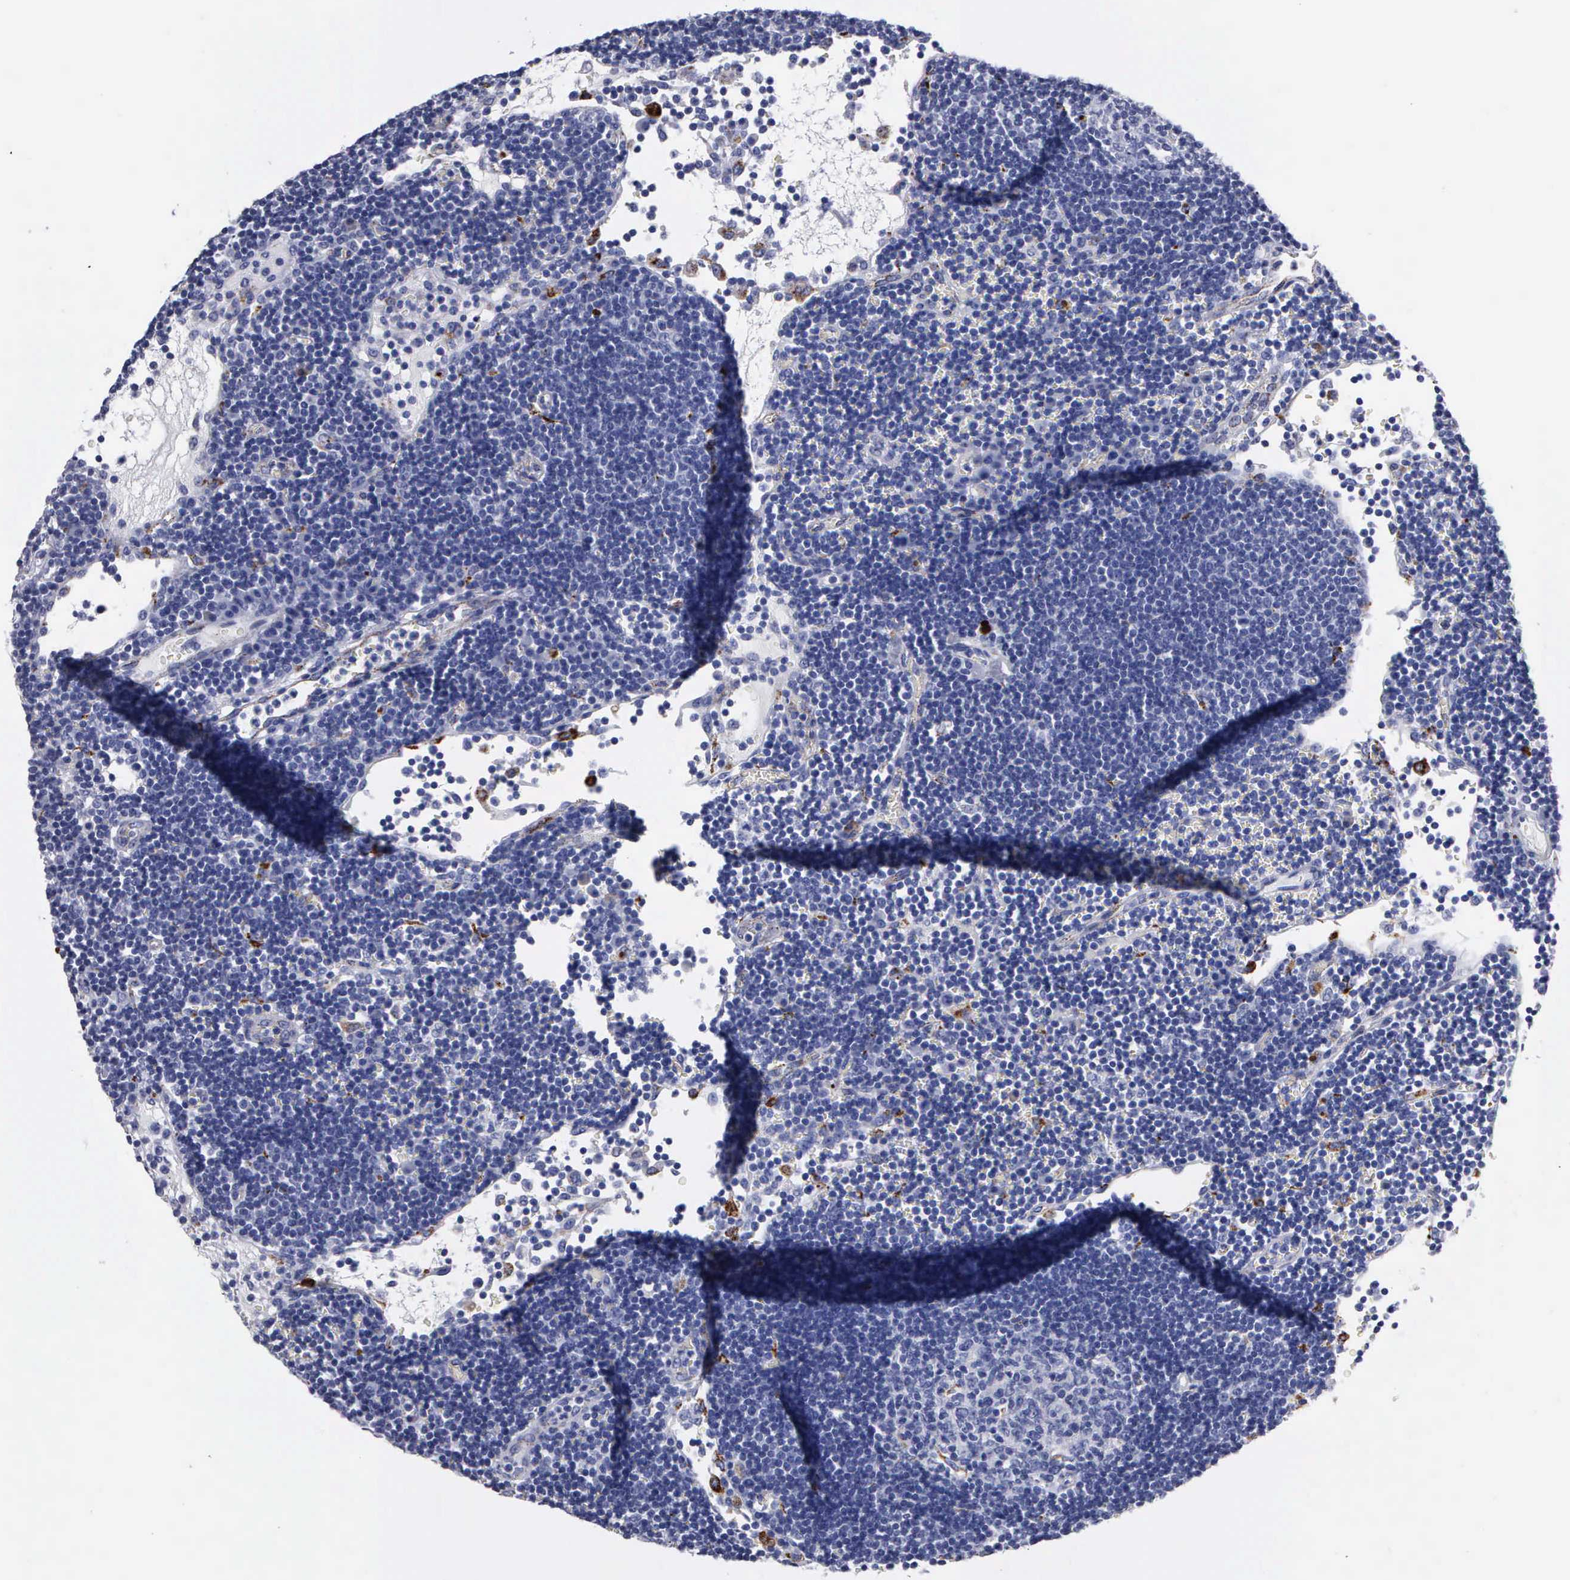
{"staining": {"intensity": "negative", "quantity": "none", "location": "none"}, "tissue": "lymph node", "cell_type": "Germinal center cells", "image_type": "normal", "snomed": [{"axis": "morphology", "description": "Normal tissue, NOS"}, {"axis": "topography", "description": "Lymph node"}], "caption": "This micrograph is of benign lymph node stained with IHC to label a protein in brown with the nuclei are counter-stained blue. There is no staining in germinal center cells.", "gene": "CTSL", "patient": {"sex": "male", "age": 54}}